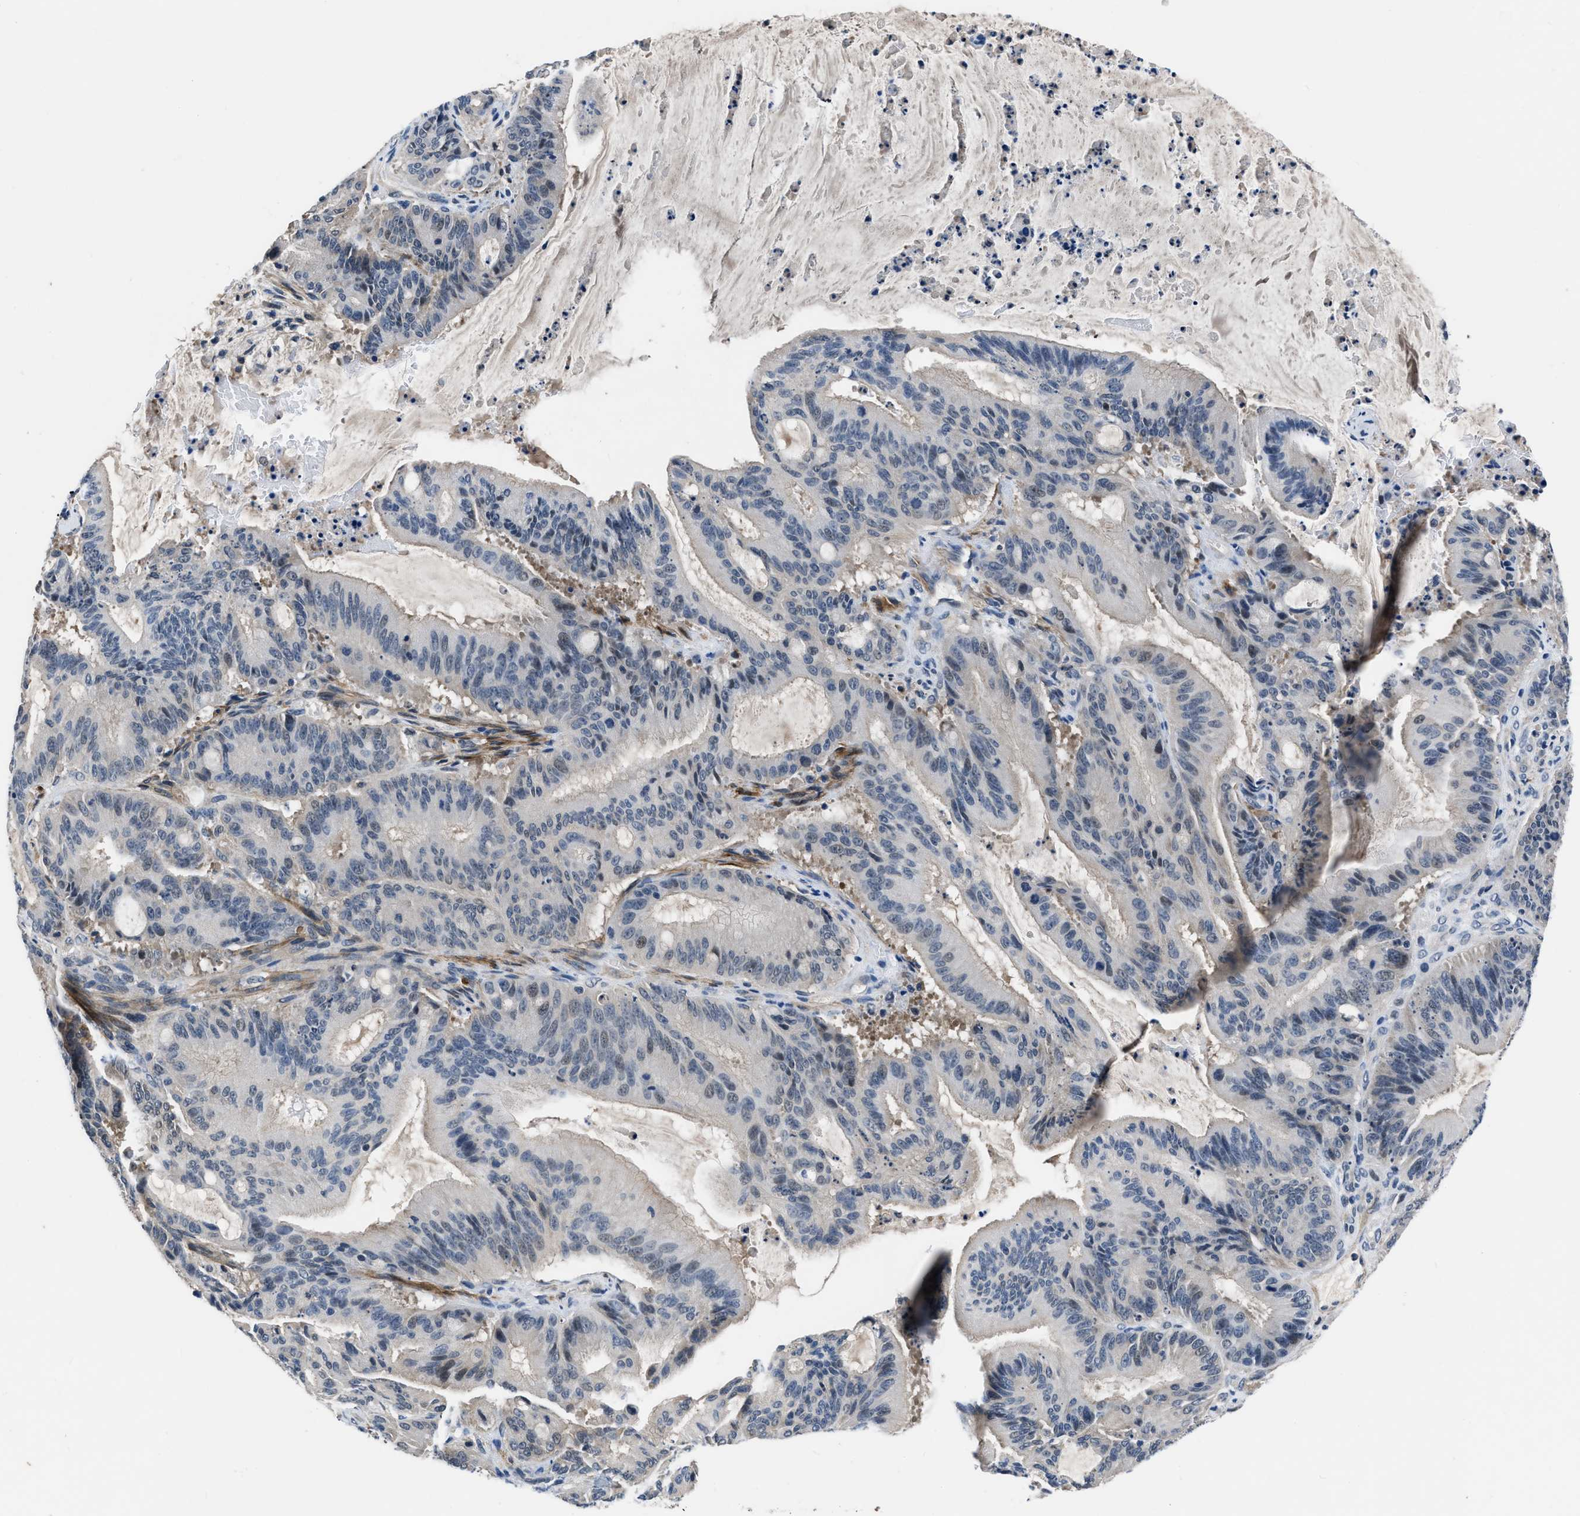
{"staining": {"intensity": "negative", "quantity": "none", "location": "none"}, "tissue": "liver cancer", "cell_type": "Tumor cells", "image_type": "cancer", "snomed": [{"axis": "morphology", "description": "Normal tissue, NOS"}, {"axis": "morphology", "description": "Cholangiocarcinoma"}, {"axis": "topography", "description": "Liver"}, {"axis": "topography", "description": "Peripheral nerve tissue"}], "caption": "Tumor cells show no significant staining in liver cholangiocarcinoma.", "gene": "LANCL2", "patient": {"sex": "female", "age": 73}}